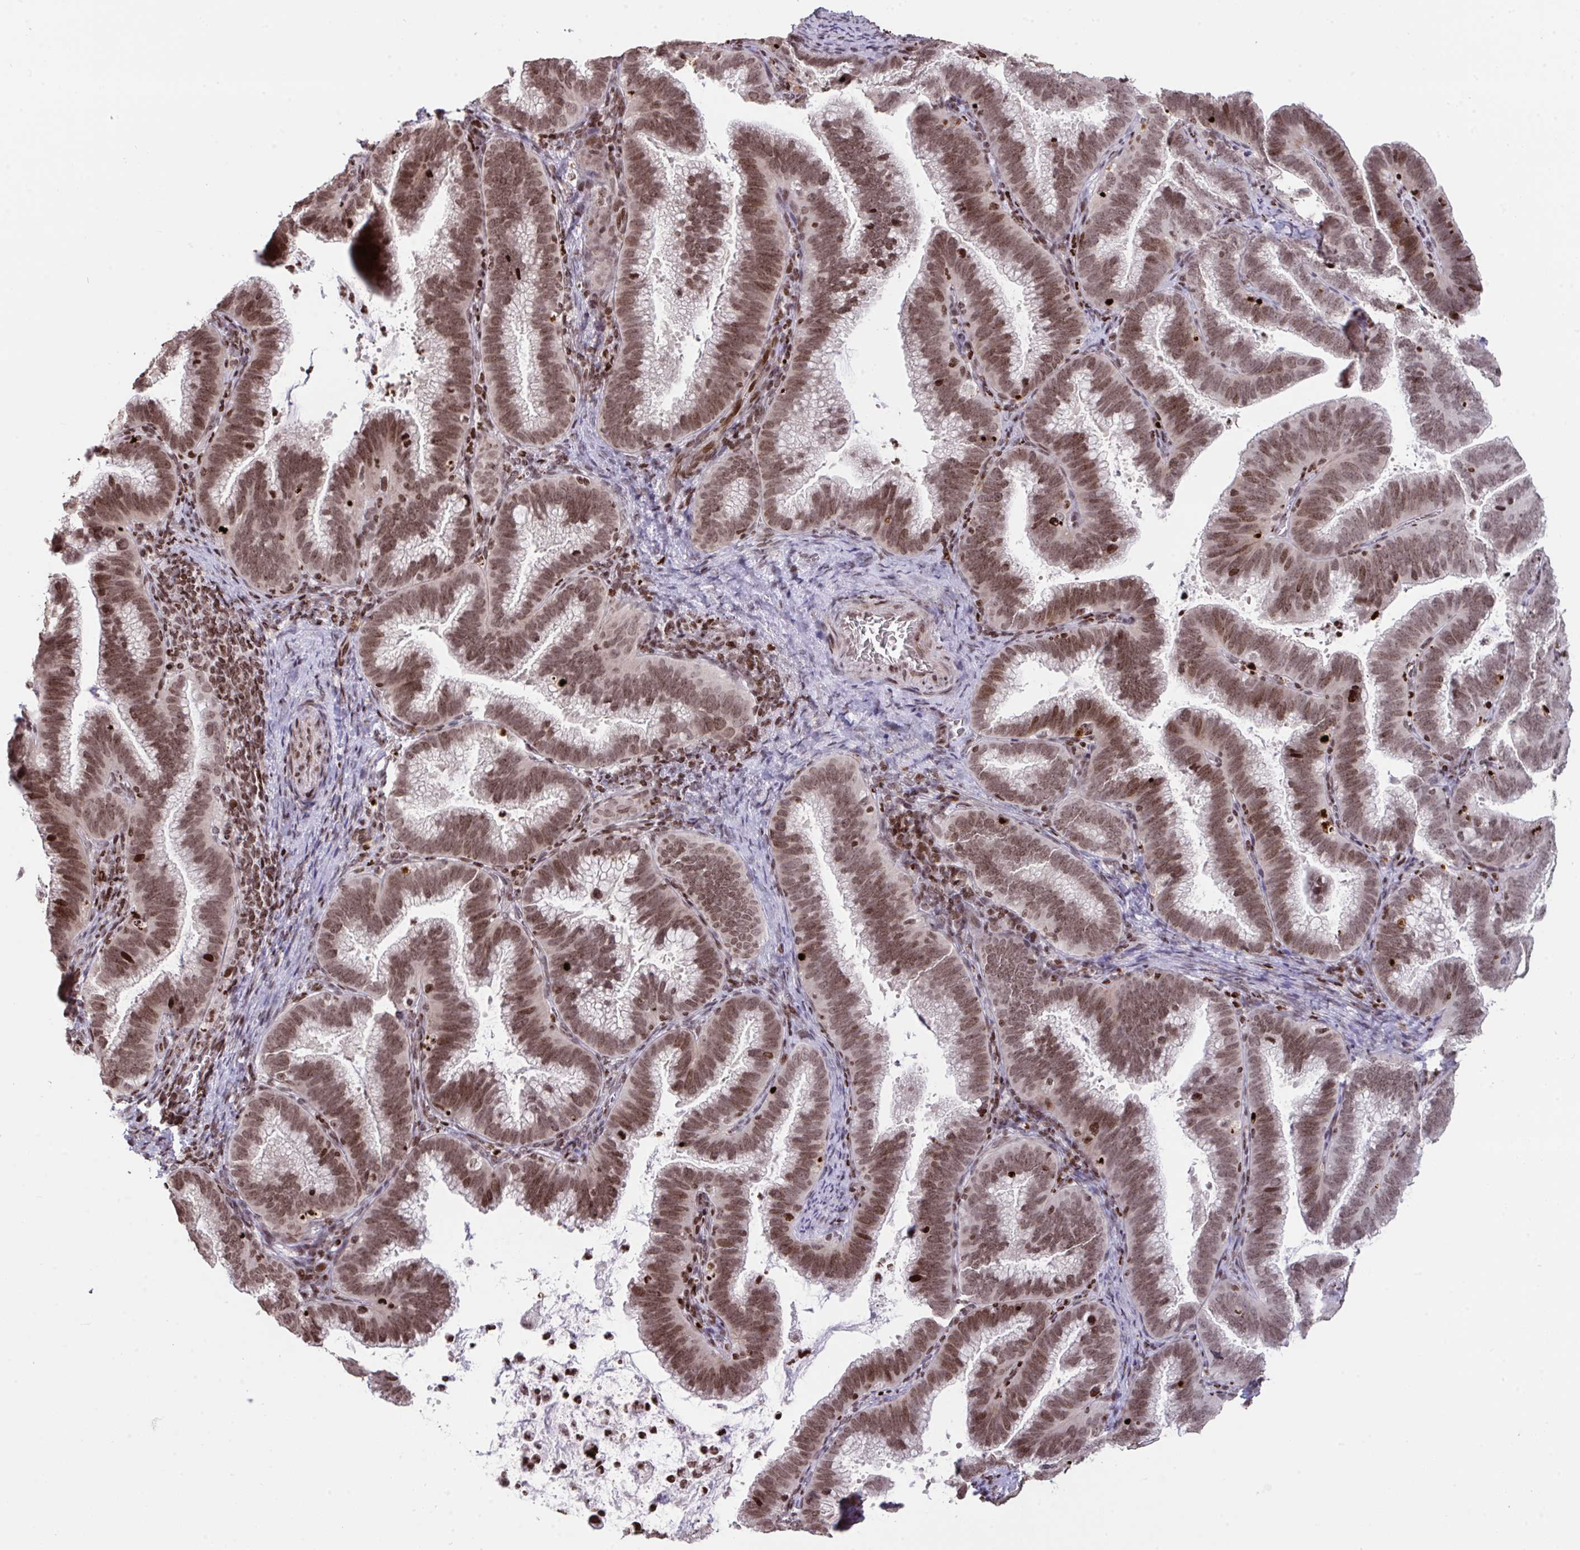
{"staining": {"intensity": "moderate", "quantity": ">75%", "location": "nuclear"}, "tissue": "cervical cancer", "cell_type": "Tumor cells", "image_type": "cancer", "snomed": [{"axis": "morphology", "description": "Adenocarcinoma, NOS"}, {"axis": "topography", "description": "Cervix"}], "caption": "Approximately >75% of tumor cells in human cervical cancer reveal moderate nuclear protein positivity as visualized by brown immunohistochemical staining.", "gene": "NIP7", "patient": {"sex": "female", "age": 61}}